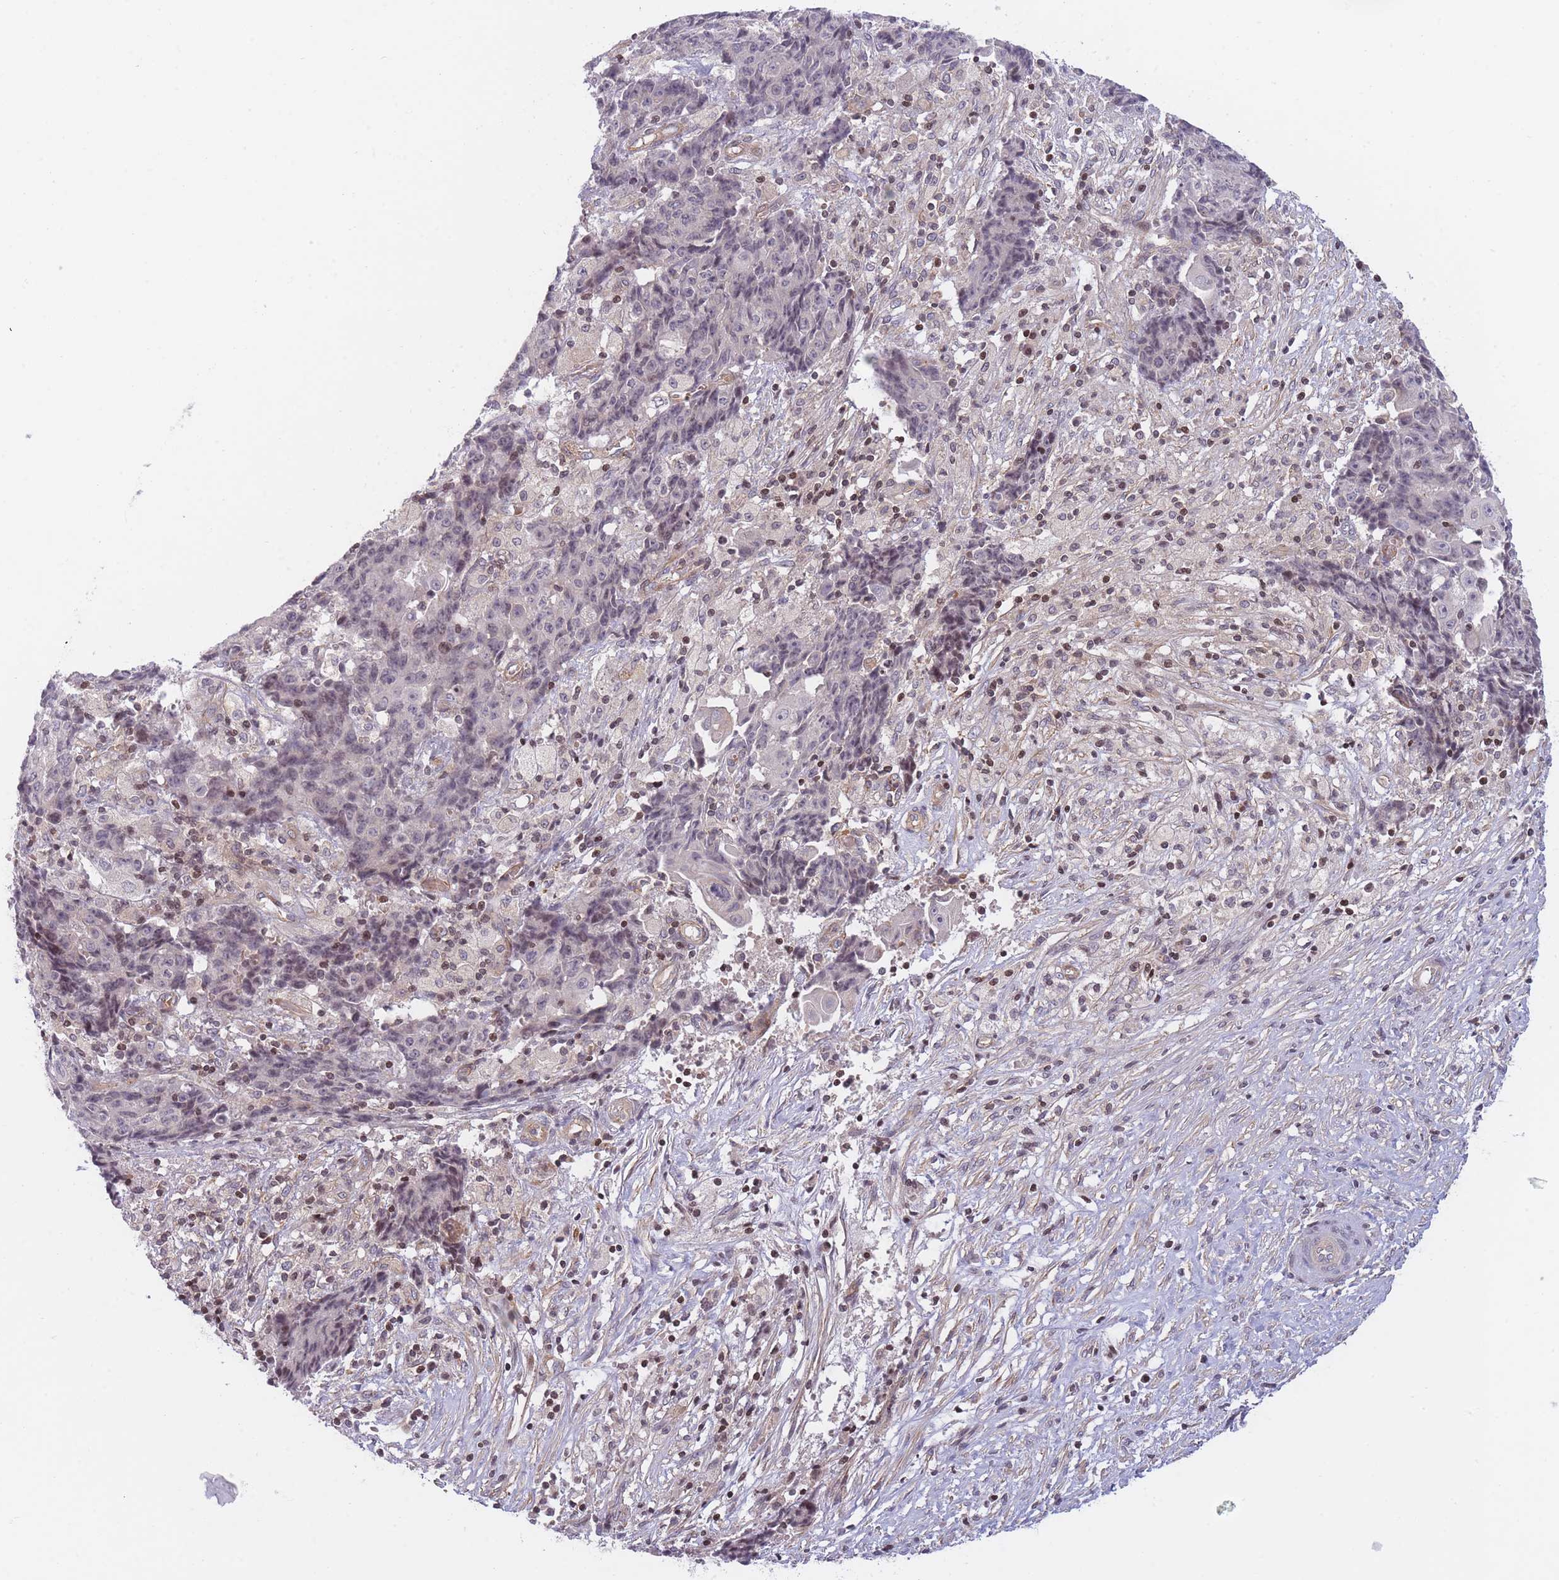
{"staining": {"intensity": "negative", "quantity": "none", "location": "none"}, "tissue": "ovarian cancer", "cell_type": "Tumor cells", "image_type": "cancer", "snomed": [{"axis": "morphology", "description": "Carcinoma, endometroid"}, {"axis": "topography", "description": "Ovary"}], "caption": "Immunohistochemistry (IHC) photomicrograph of ovarian cancer (endometroid carcinoma) stained for a protein (brown), which reveals no positivity in tumor cells.", "gene": "SLC35F5", "patient": {"sex": "female", "age": 42}}